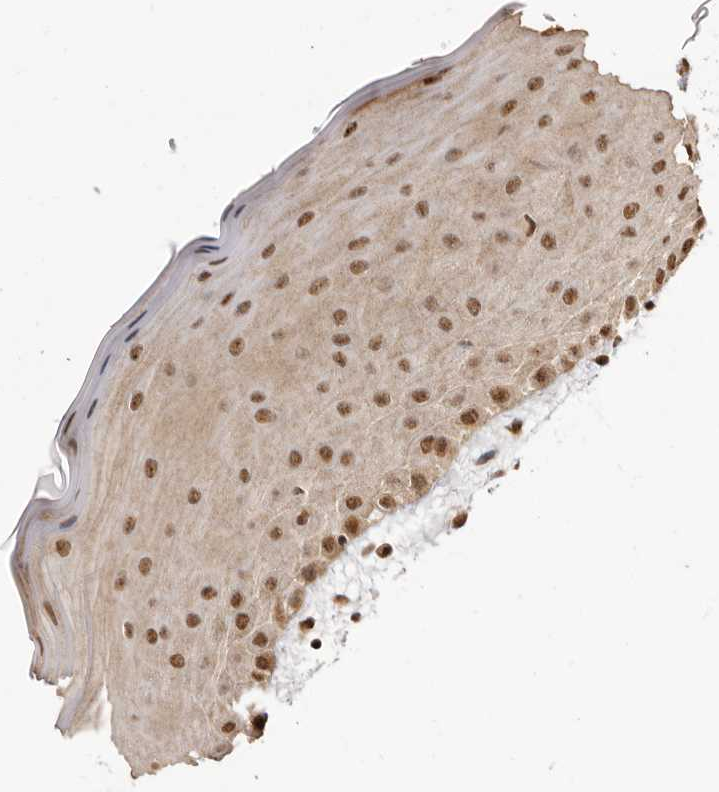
{"staining": {"intensity": "moderate", "quantity": ">75%", "location": "cytoplasmic/membranous,nuclear"}, "tissue": "oral mucosa", "cell_type": "Squamous epithelial cells", "image_type": "normal", "snomed": [{"axis": "morphology", "description": "Normal tissue, NOS"}, {"axis": "topography", "description": "Oral tissue"}], "caption": "Protein staining demonstrates moderate cytoplasmic/membranous,nuclear expression in about >75% of squamous epithelial cells in benign oral mucosa. Nuclei are stained in blue.", "gene": "ZNF326", "patient": {"sex": "male", "age": 13}}